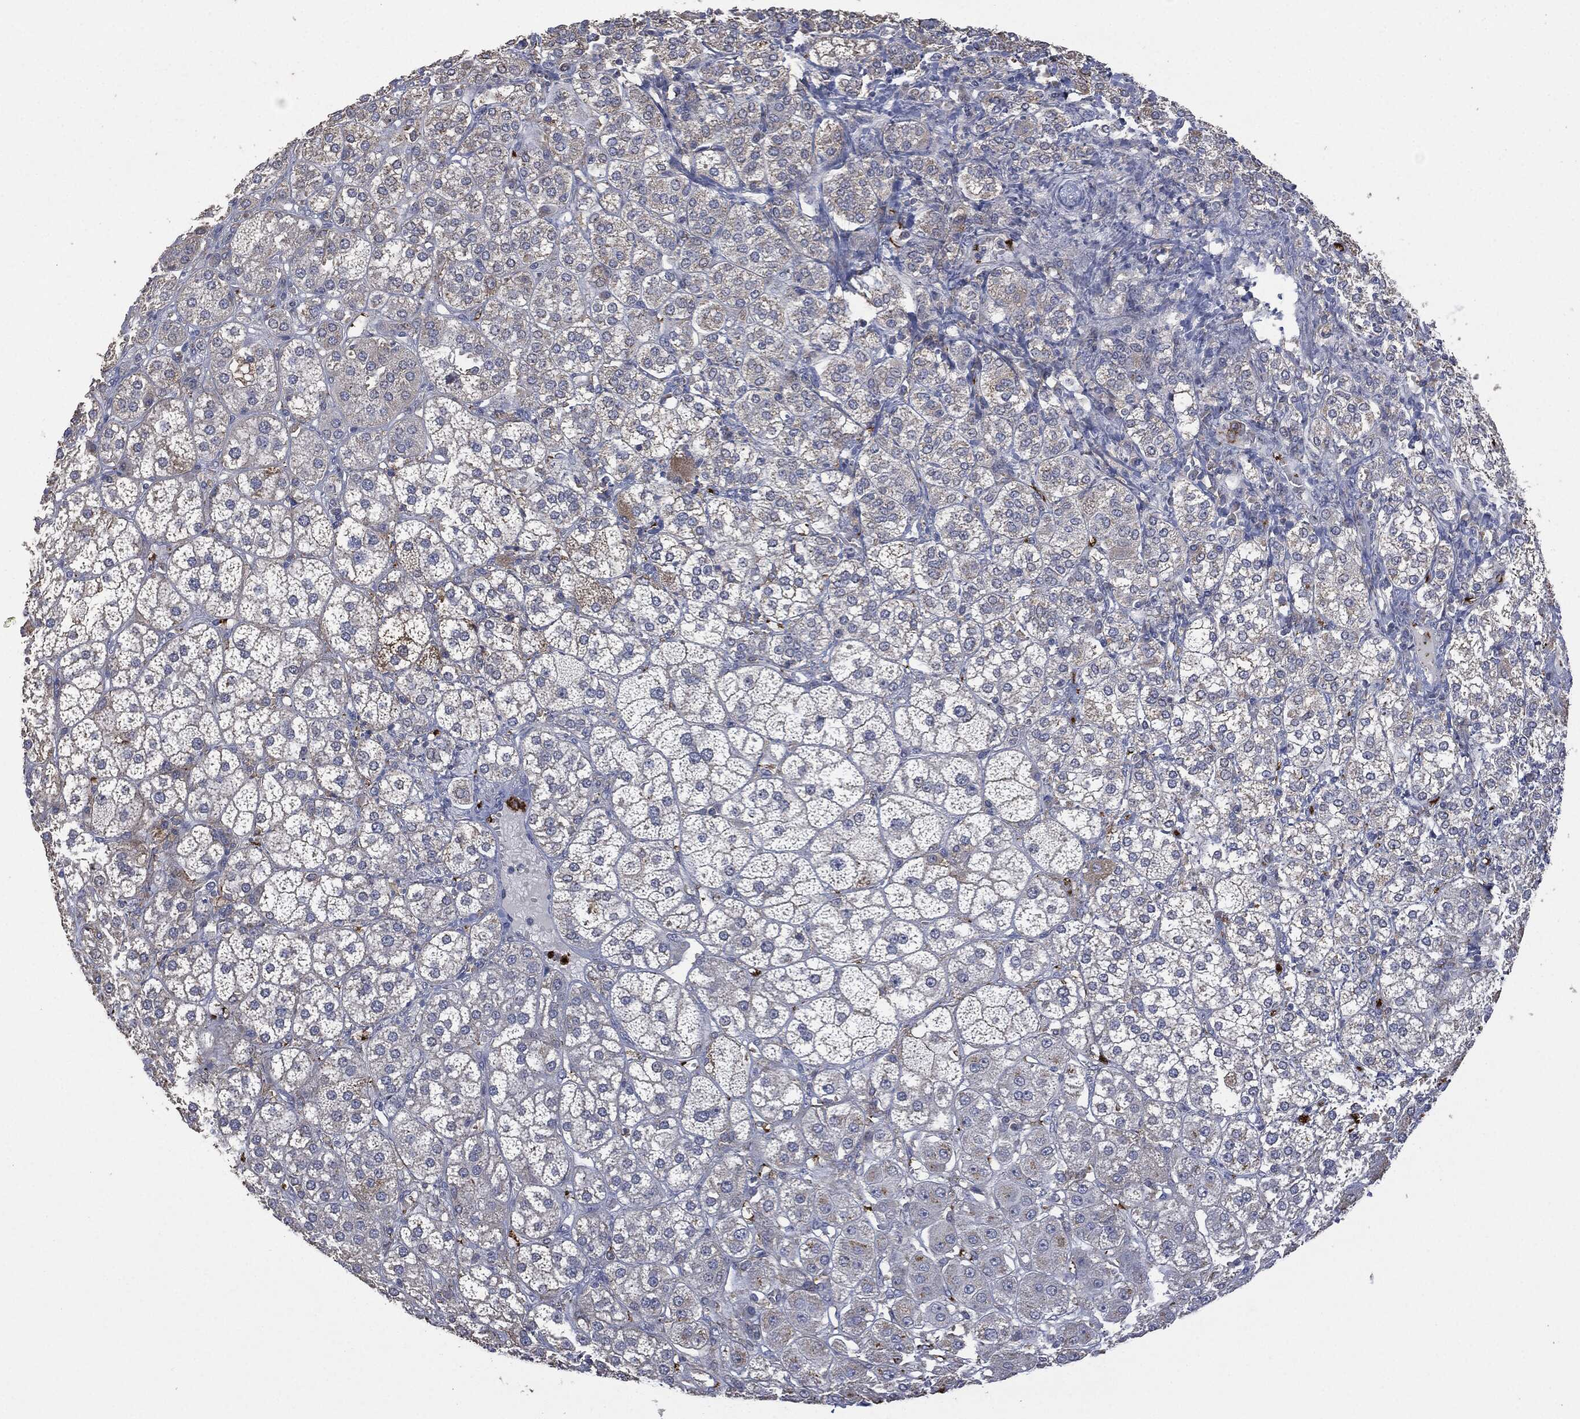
{"staining": {"intensity": "moderate", "quantity": "<25%", "location": "cytoplasmic/membranous"}, "tissue": "adrenal gland", "cell_type": "Glandular cells", "image_type": "normal", "snomed": [{"axis": "morphology", "description": "Normal tissue, NOS"}, {"axis": "topography", "description": "Adrenal gland"}], "caption": "Brown immunohistochemical staining in normal human adrenal gland displays moderate cytoplasmic/membranous expression in approximately <25% of glandular cells.", "gene": "CD33", "patient": {"sex": "male", "age": 70}}